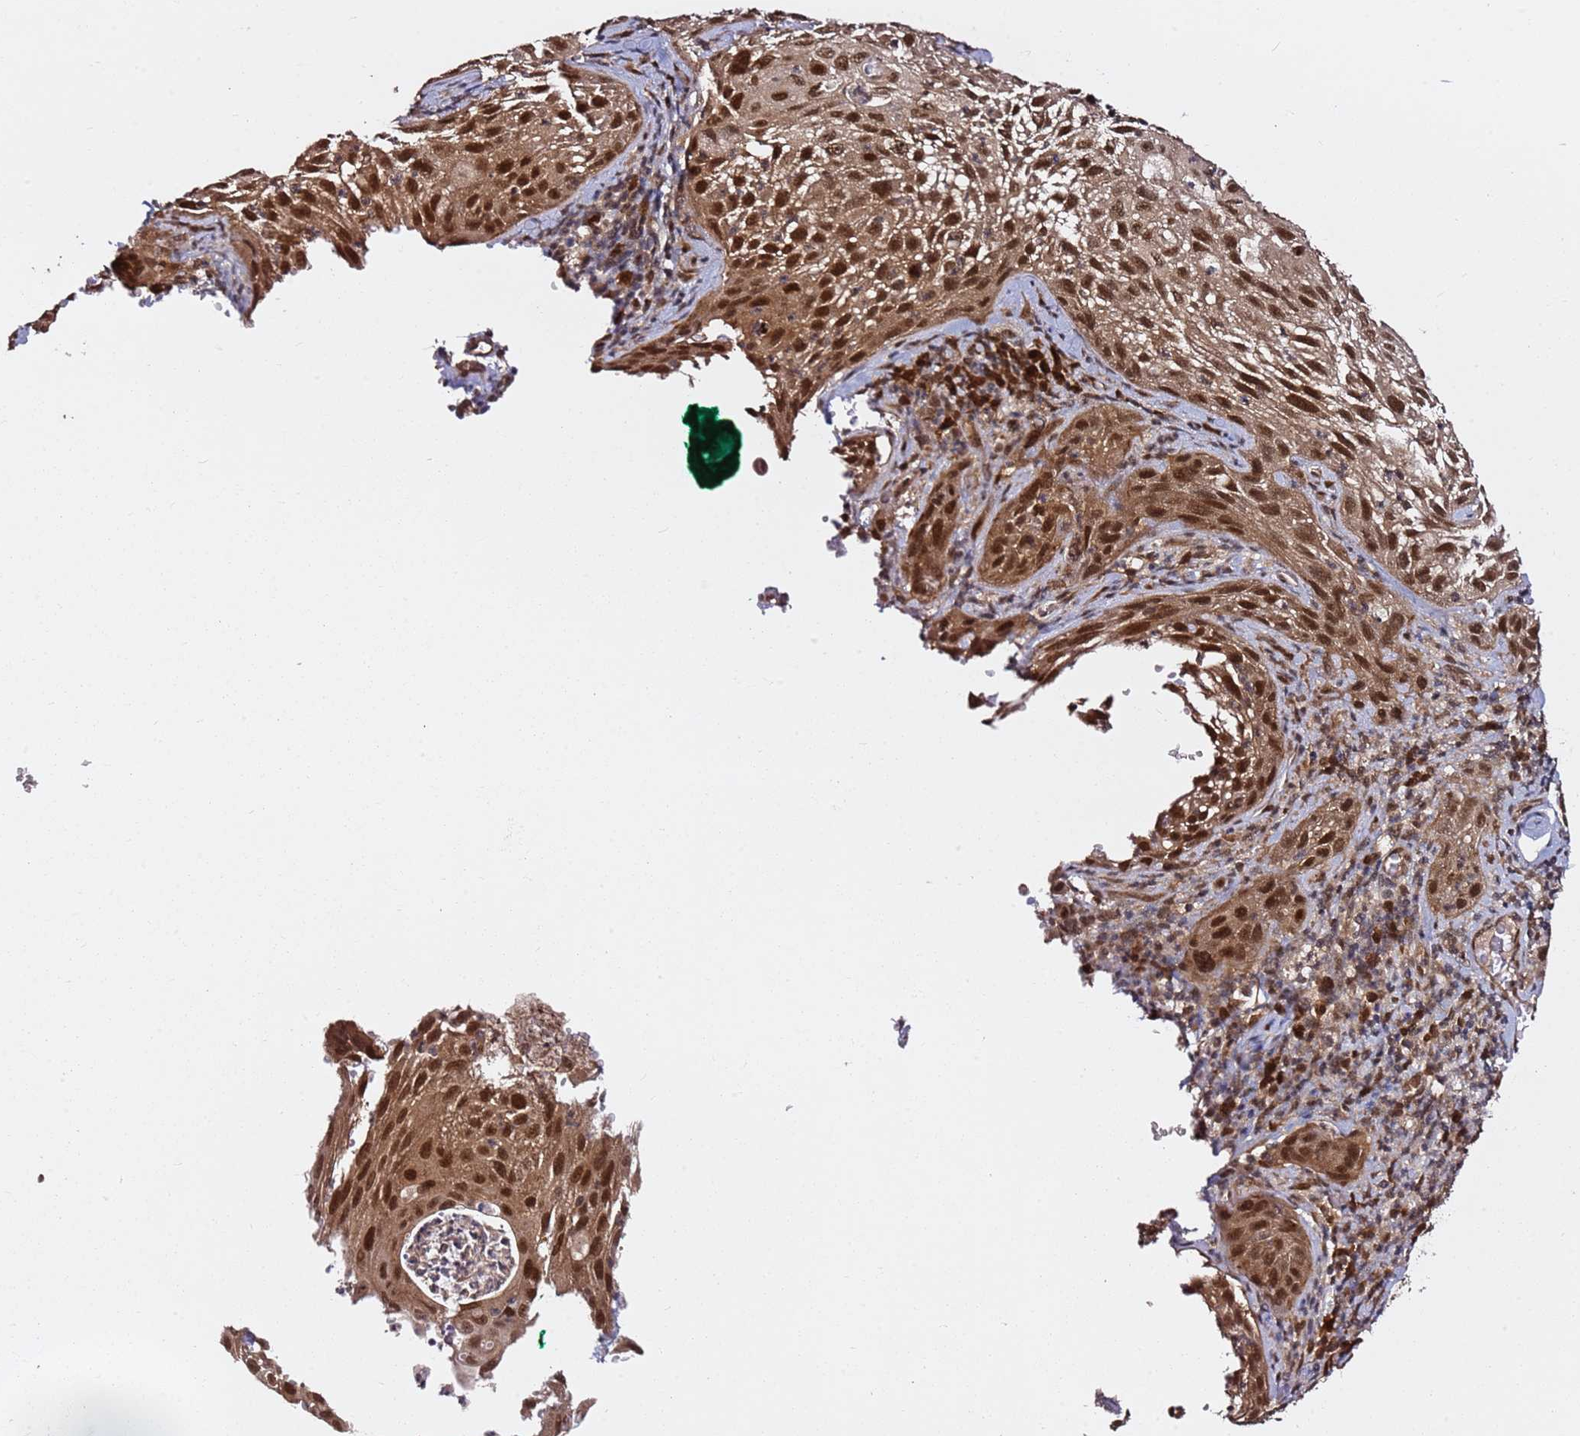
{"staining": {"intensity": "strong", "quantity": ">75%", "location": "cytoplasmic/membranous,nuclear"}, "tissue": "cervical cancer", "cell_type": "Tumor cells", "image_type": "cancer", "snomed": [{"axis": "morphology", "description": "Squamous cell carcinoma, NOS"}, {"axis": "topography", "description": "Cervix"}], "caption": "Immunohistochemistry (IHC) micrograph of cervical squamous cell carcinoma stained for a protein (brown), which shows high levels of strong cytoplasmic/membranous and nuclear positivity in approximately >75% of tumor cells.", "gene": "RGS18", "patient": {"sex": "female", "age": 42}}